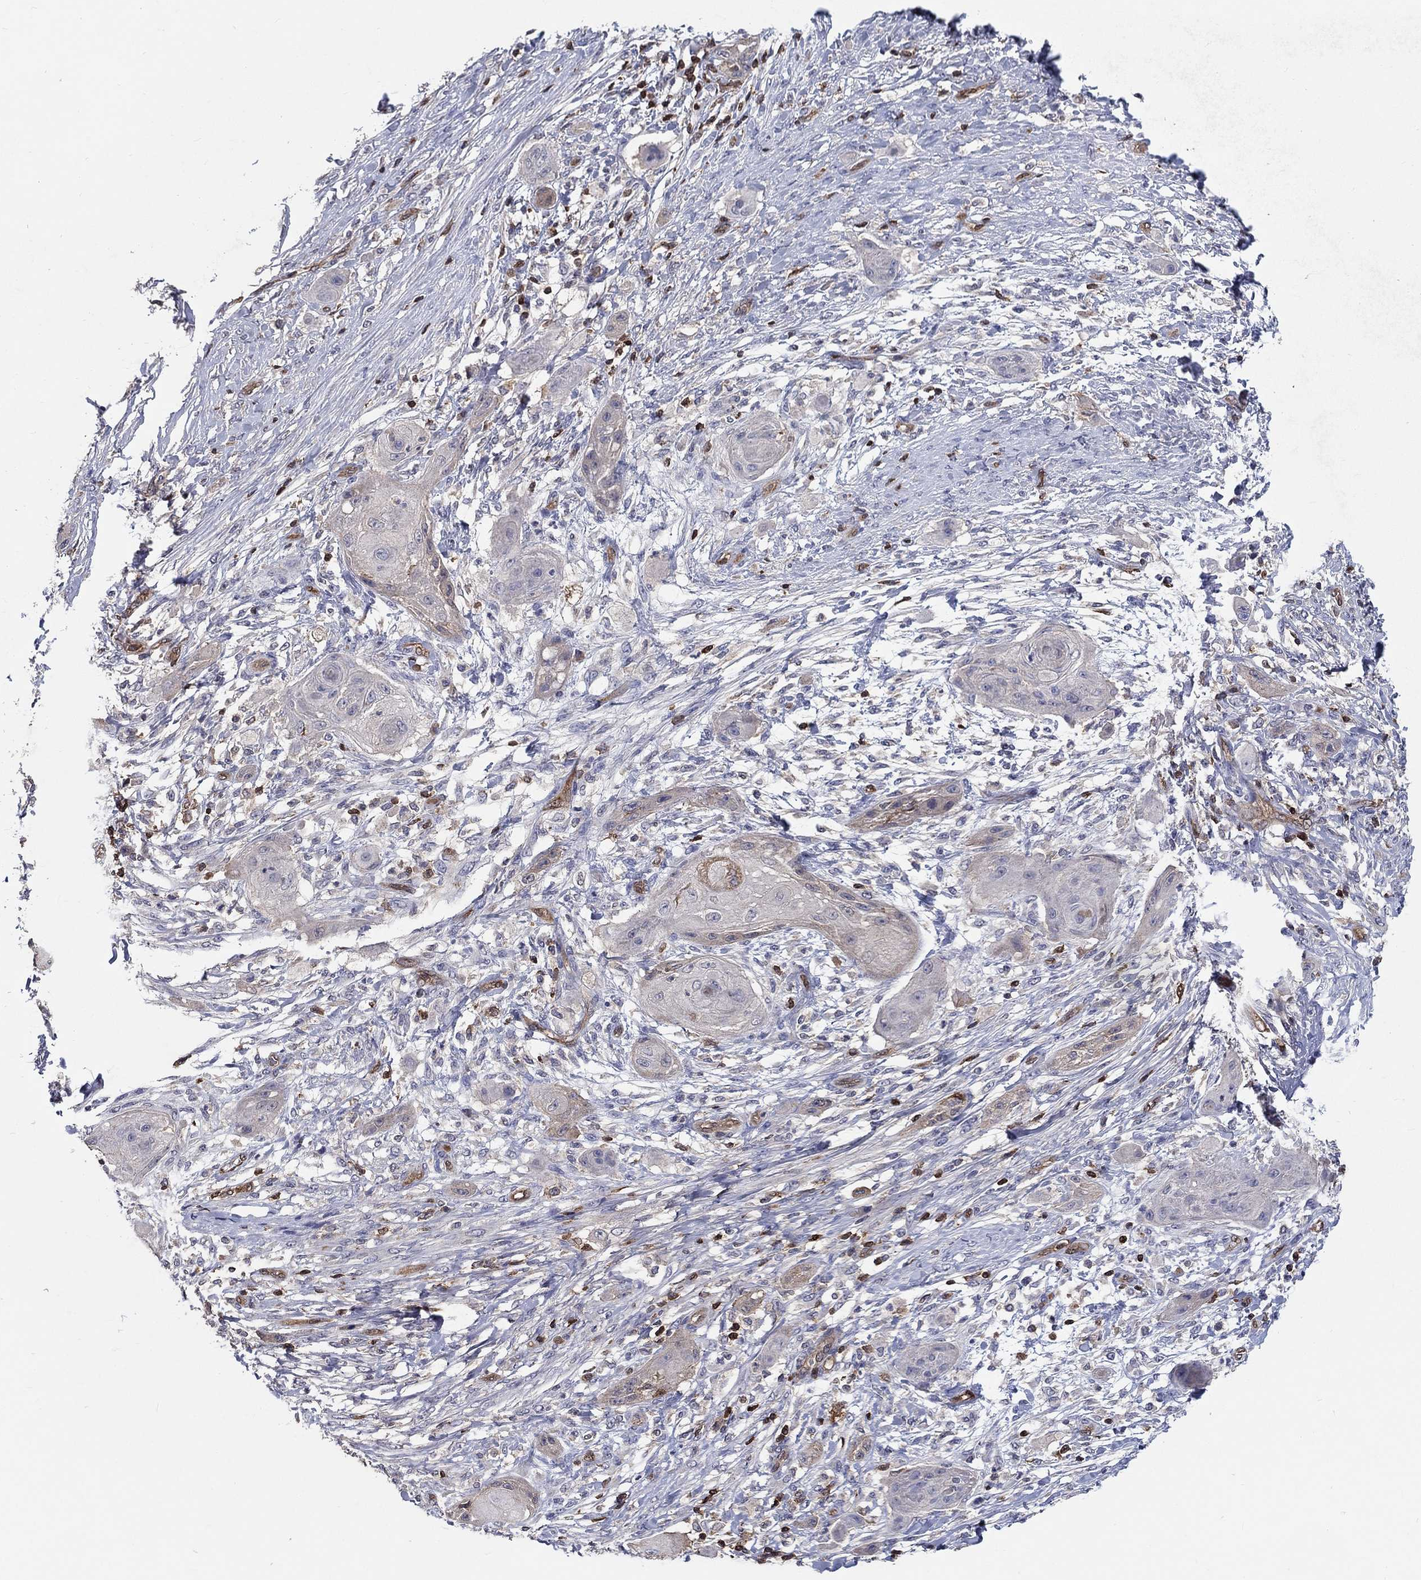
{"staining": {"intensity": "weak", "quantity": "25%-75%", "location": "cytoplasmic/membranous"}, "tissue": "skin cancer", "cell_type": "Tumor cells", "image_type": "cancer", "snomed": [{"axis": "morphology", "description": "Squamous cell carcinoma, NOS"}, {"axis": "topography", "description": "Skin"}], "caption": "Immunohistochemistry staining of skin squamous cell carcinoma, which reveals low levels of weak cytoplasmic/membranous staining in about 25%-75% of tumor cells indicating weak cytoplasmic/membranous protein staining. The staining was performed using DAB (3,3'-diaminobenzidine) (brown) for protein detection and nuclei were counterstained in hematoxylin (blue).", "gene": "AGFG2", "patient": {"sex": "male", "age": 62}}